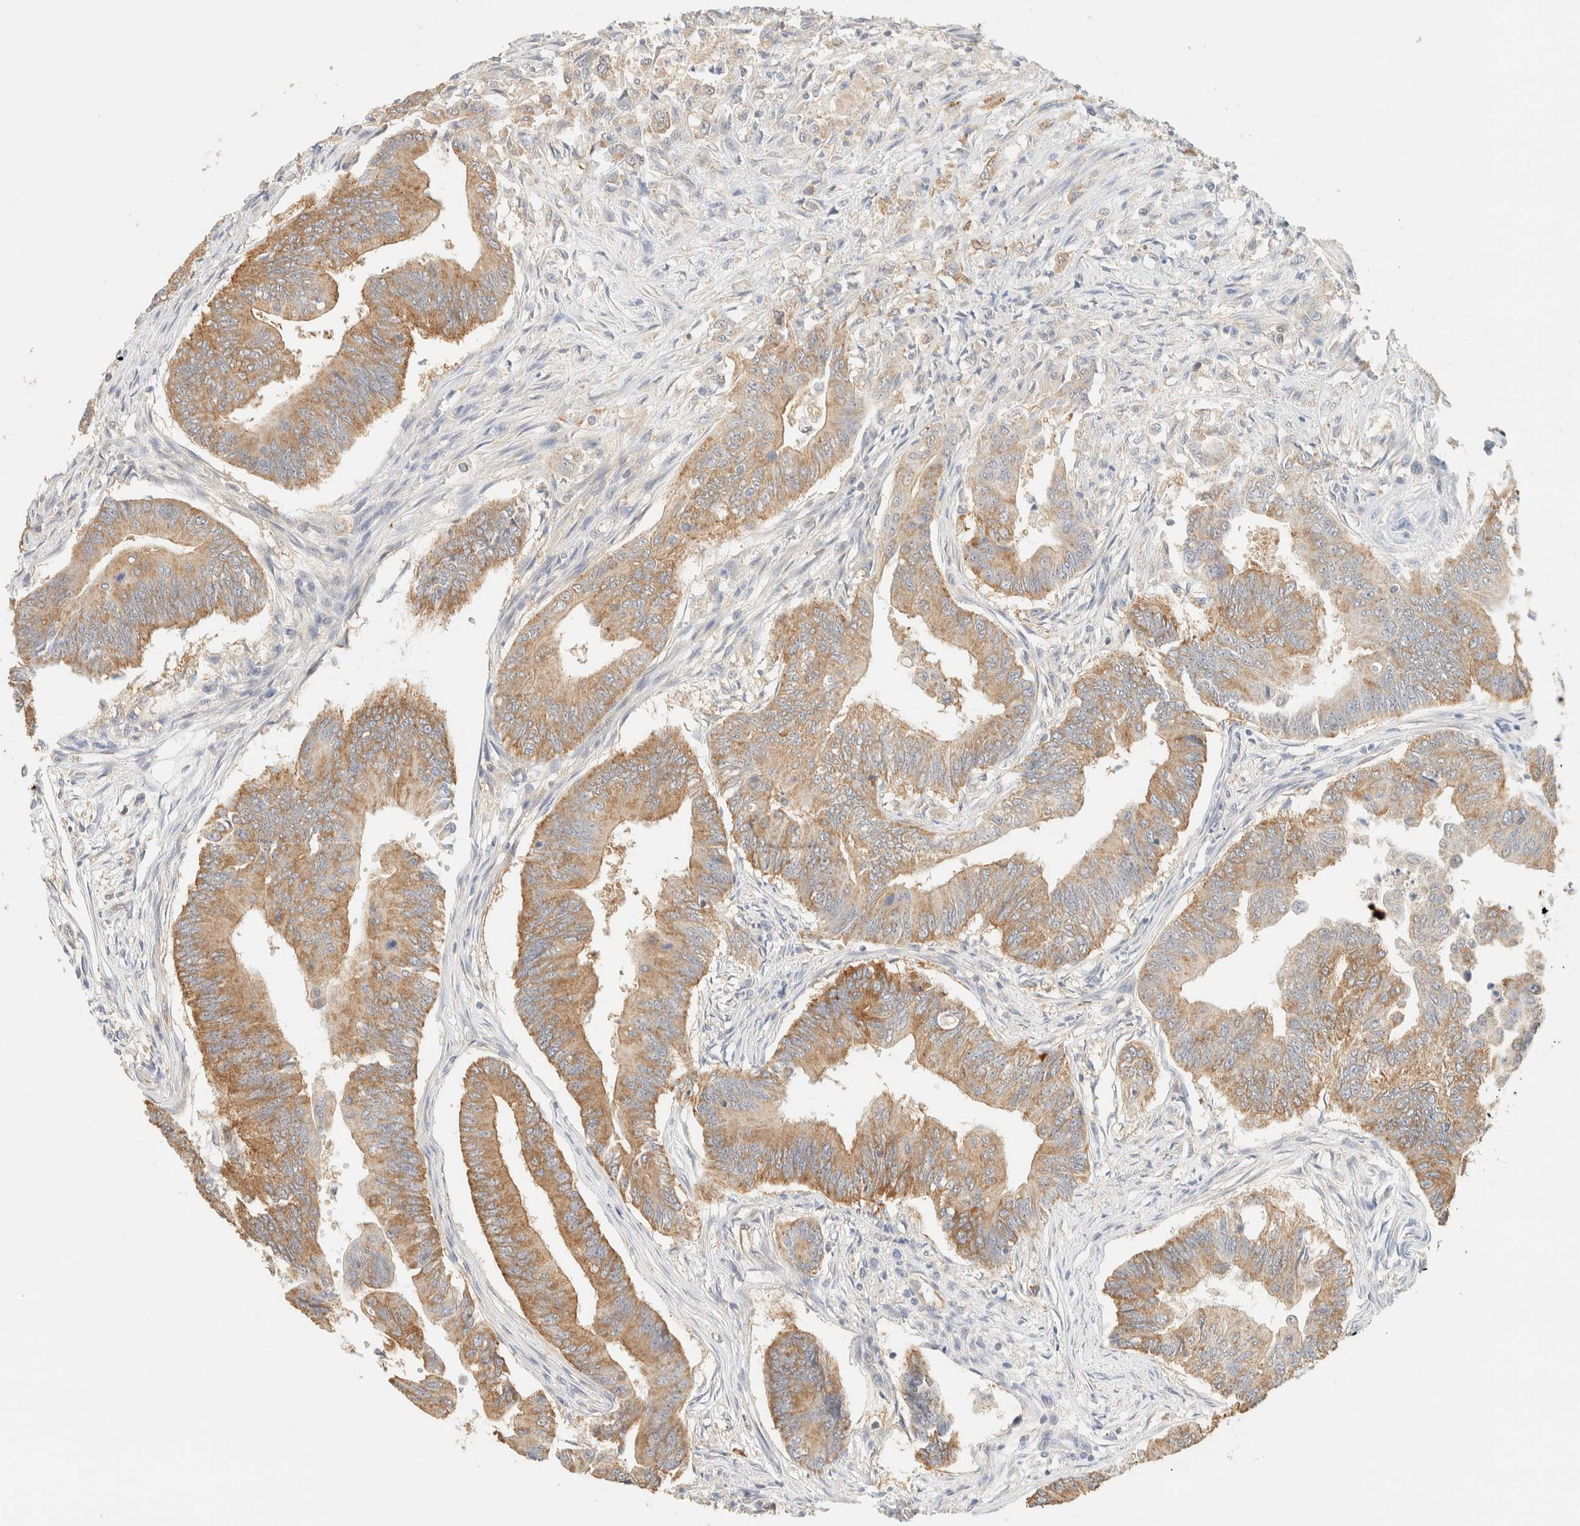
{"staining": {"intensity": "moderate", "quantity": ">75%", "location": "cytoplasmic/membranous"}, "tissue": "colorectal cancer", "cell_type": "Tumor cells", "image_type": "cancer", "snomed": [{"axis": "morphology", "description": "Adenoma, NOS"}, {"axis": "morphology", "description": "Adenocarcinoma, NOS"}, {"axis": "topography", "description": "Colon"}], "caption": "Colorectal cancer stained for a protein reveals moderate cytoplasmic/membranous positivity in tumor cells.", "gene": "TBC1D8B", "patient": {"sex": "male", "age": 79}}